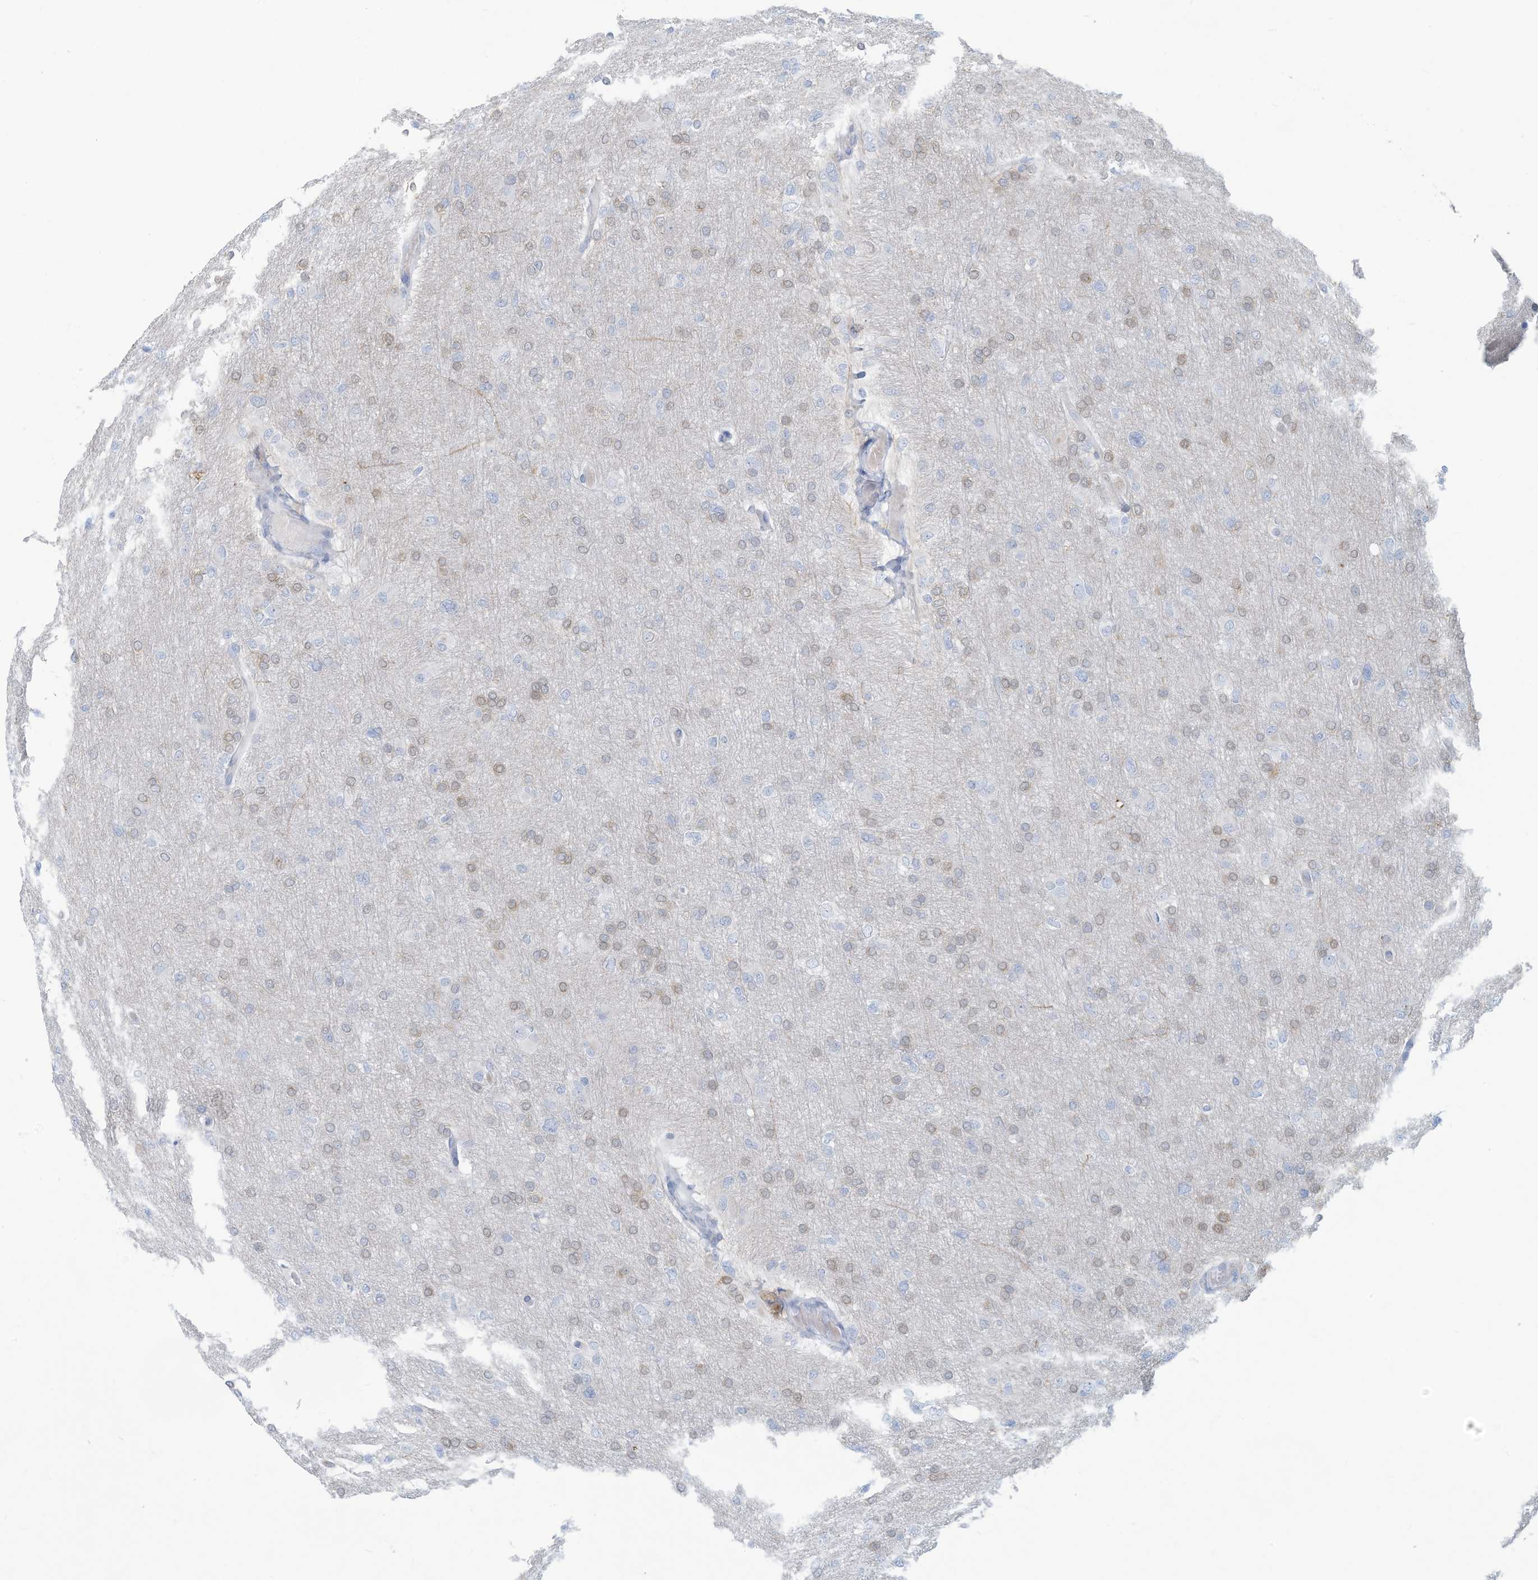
{"staining": {"intensity": "weak", "quantity": "25%-75%", "location": "cytoplasmic/membranous"}, "tissue": "glioma", "cell_type": "Tumor cells", "image_type": "cancer", "snomed": [{"axis": "morphology", "description": "Glioma, malignant, High grade"}, {"axis": "topography", "description": "Cerebral cortex"}], "caption": "Immunohistochemistry photomicrograph of malignant glioma (high-grade) stained for a protein (brown), which displays low levels of weak cytoplasmic/membranous staining in approximately 25%-75% of tumor cells.", "gene": "ERI2", "patient": {"sex": "female", "age": 36}}